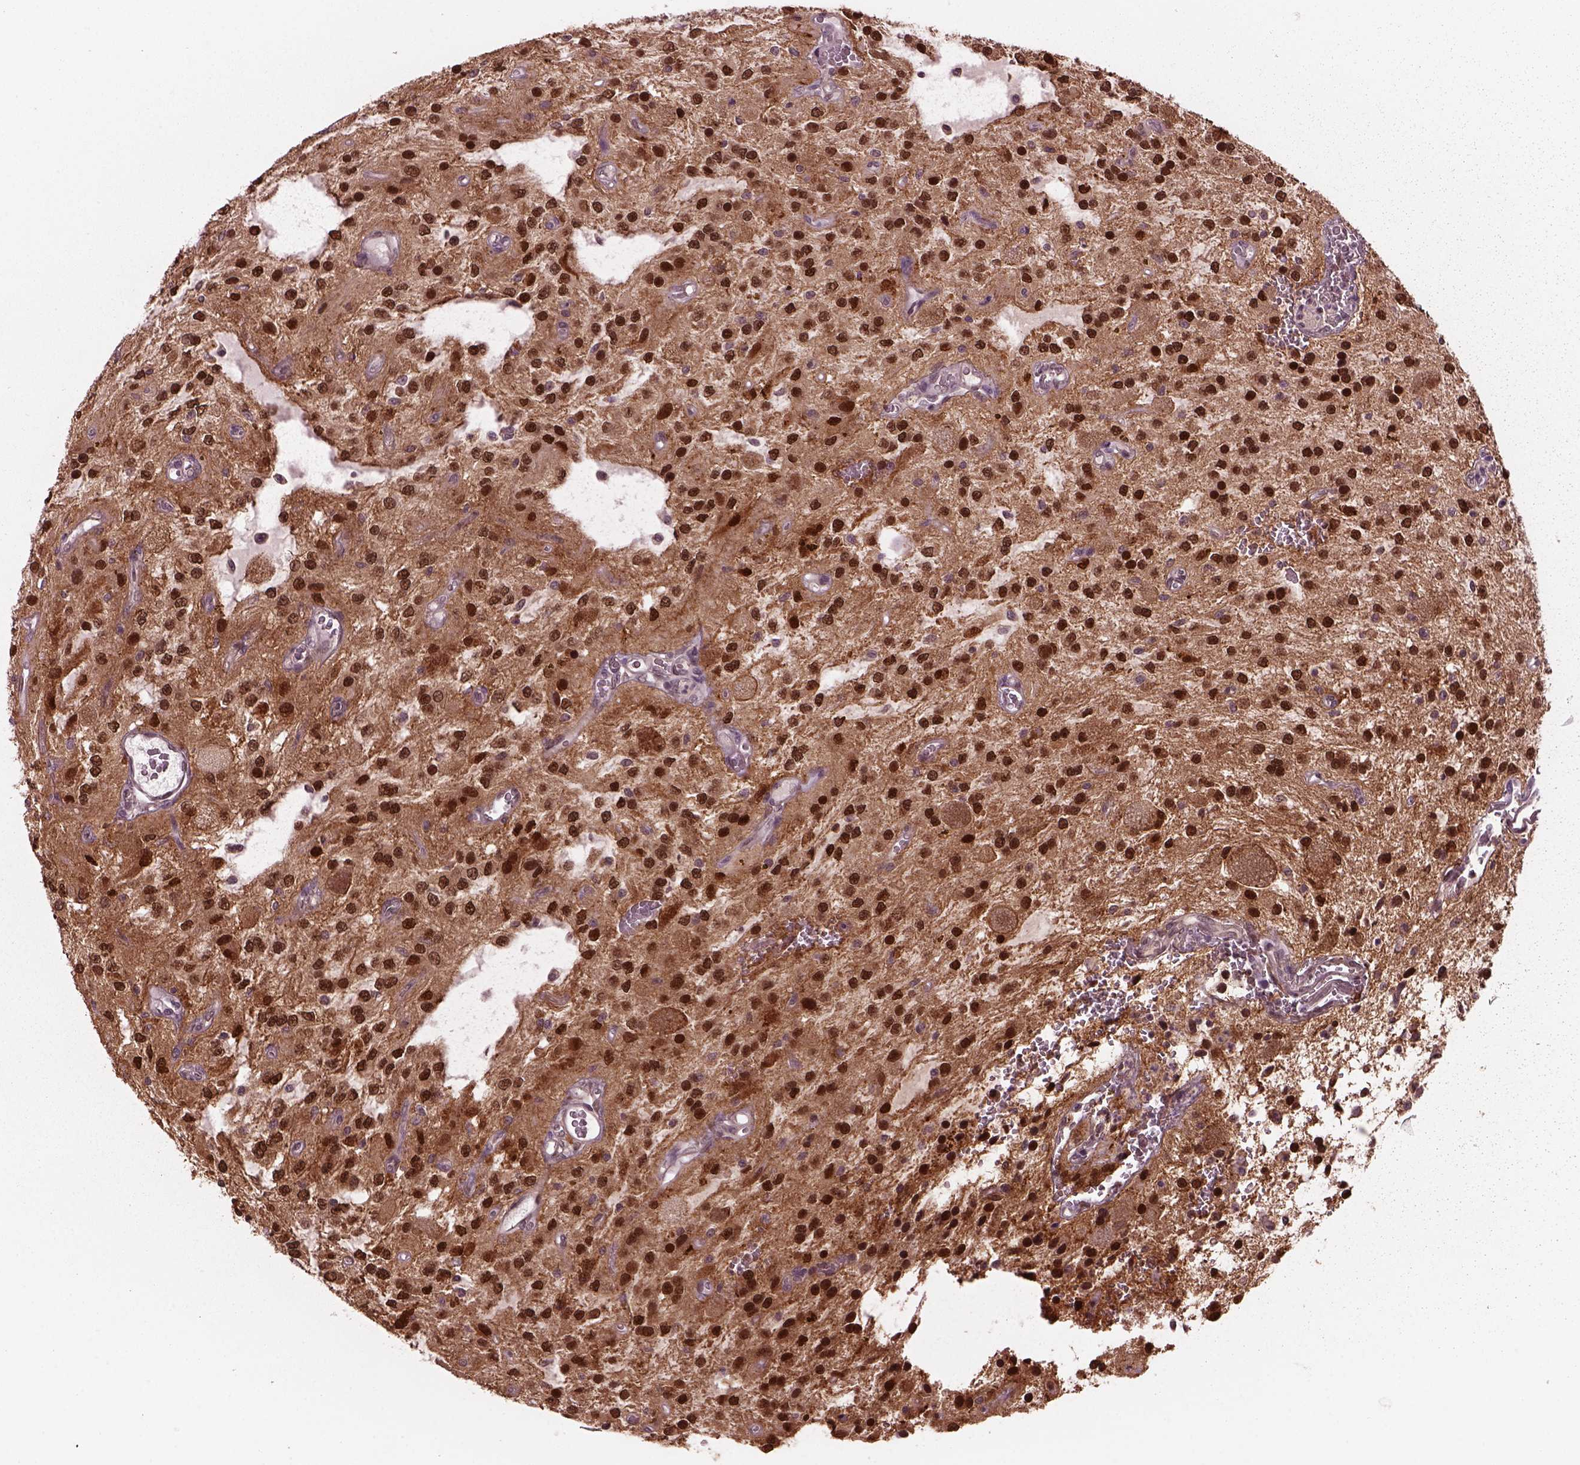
{"staining": {"intensity": "strong", "quantity": ">75%", "location": "cytoplasmic/membranous,nuclear"}, "tissue": "glioma", "cell_type": "Tumor cells", "image_type": "cancer", "snomed": [{"axis": "morphology", "description": "Glioma, malignant, Low grade"}, {"axis": "topography", "description": "Cerebellum"}], "caption": "Glioma stained with a protein marker displays strong staining in tumor cells.", "gene": "SRI", "patient": {"sex": "female", "age": 14}}